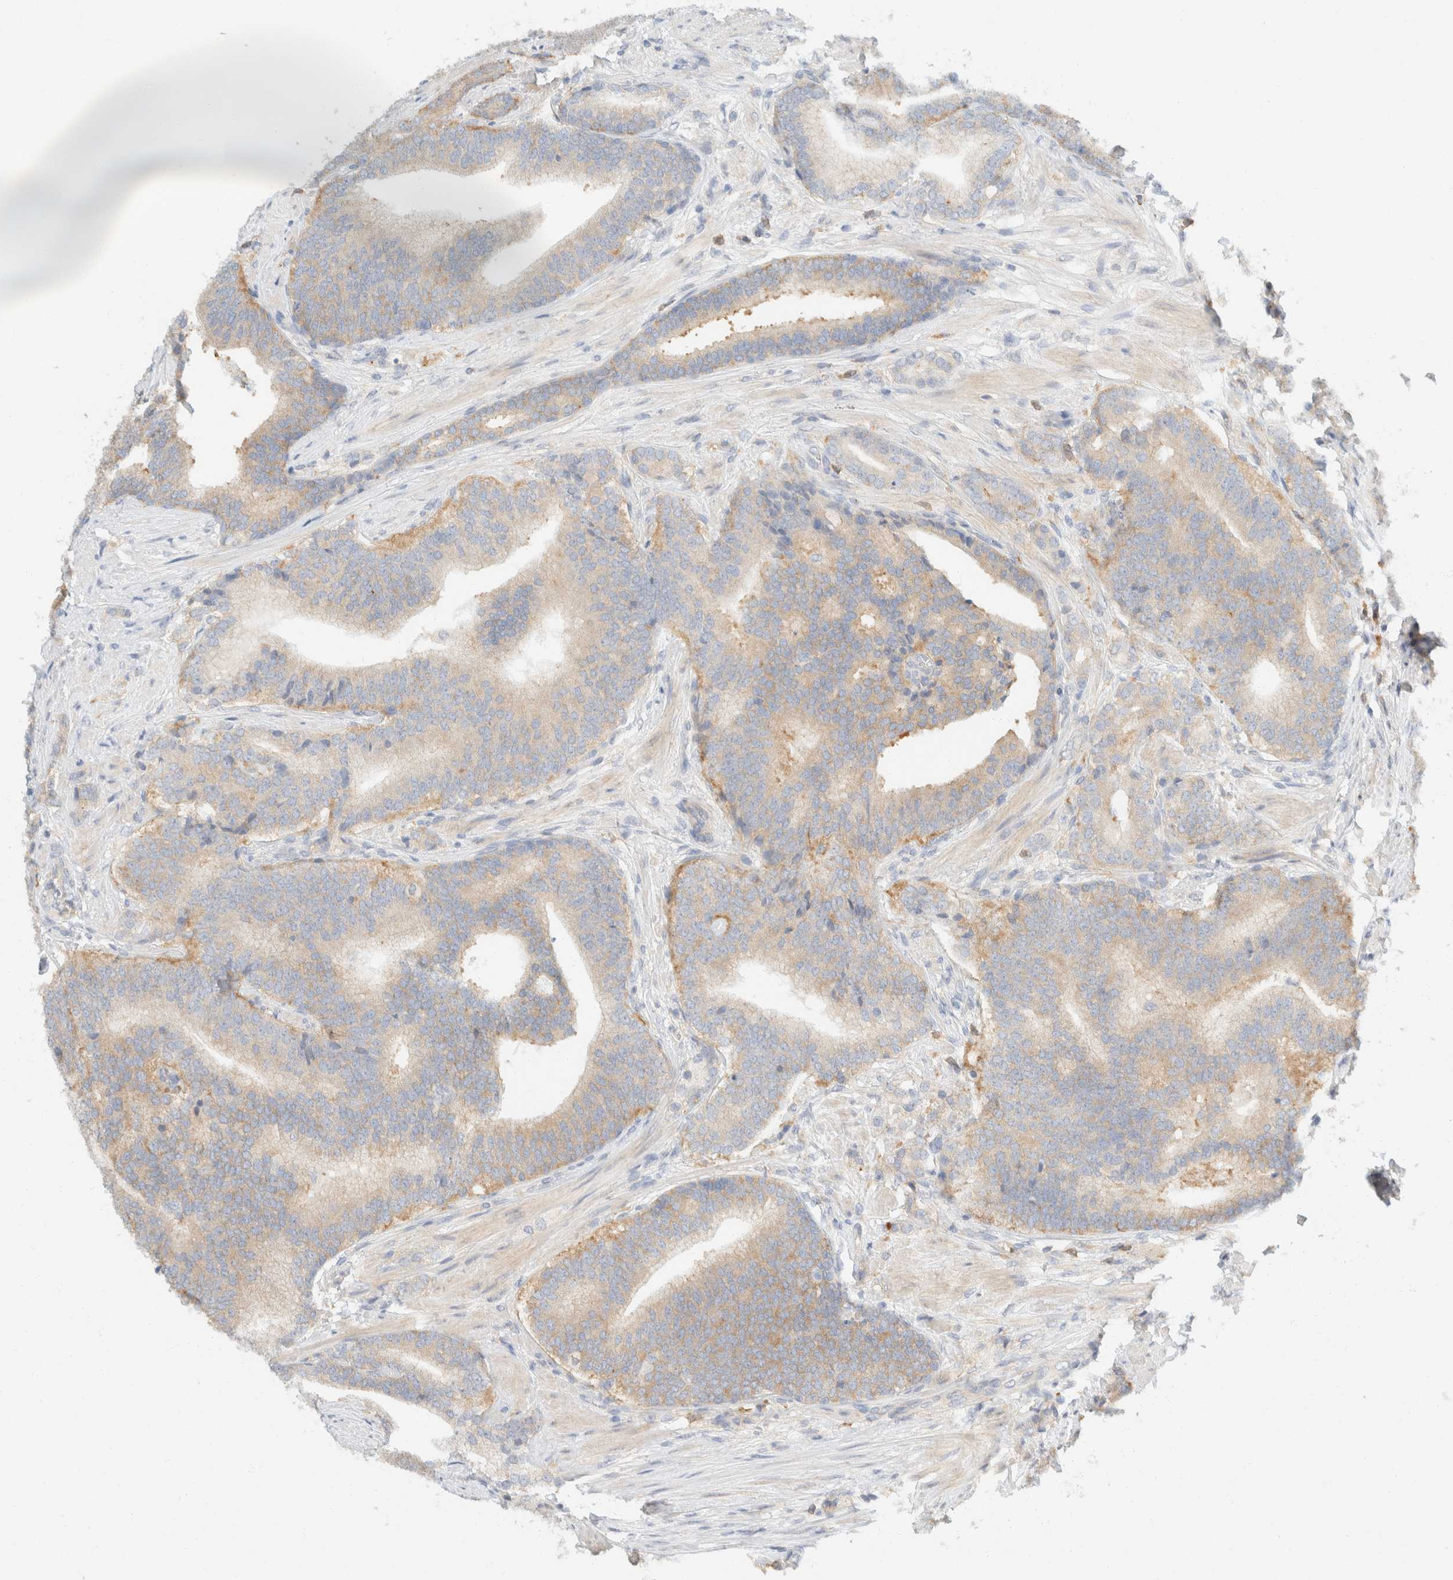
{"staining": {"intensity": "weak", "quantity": "25%-75%", "location": "cytoplasmic/membranous"}, "tissue": "prostate cancer", "cell_type": "Tumor cells", "image_type": "cancer", "snomed": [{"axis": "morphology", "description": "Adenocarcinoma, High grade"}, {"axis": "topography", "description": "Prostate"}], "caption": "Approximately 25%-75% of tumor cells in prostate adenocarcinoma (high-grade) display weak cytoplasmic/membranous protein staining as visualized by brown immunohistochemical staining.", "gene": "SH3GLB2", "patient": {"sex": "male", "age": 55}}